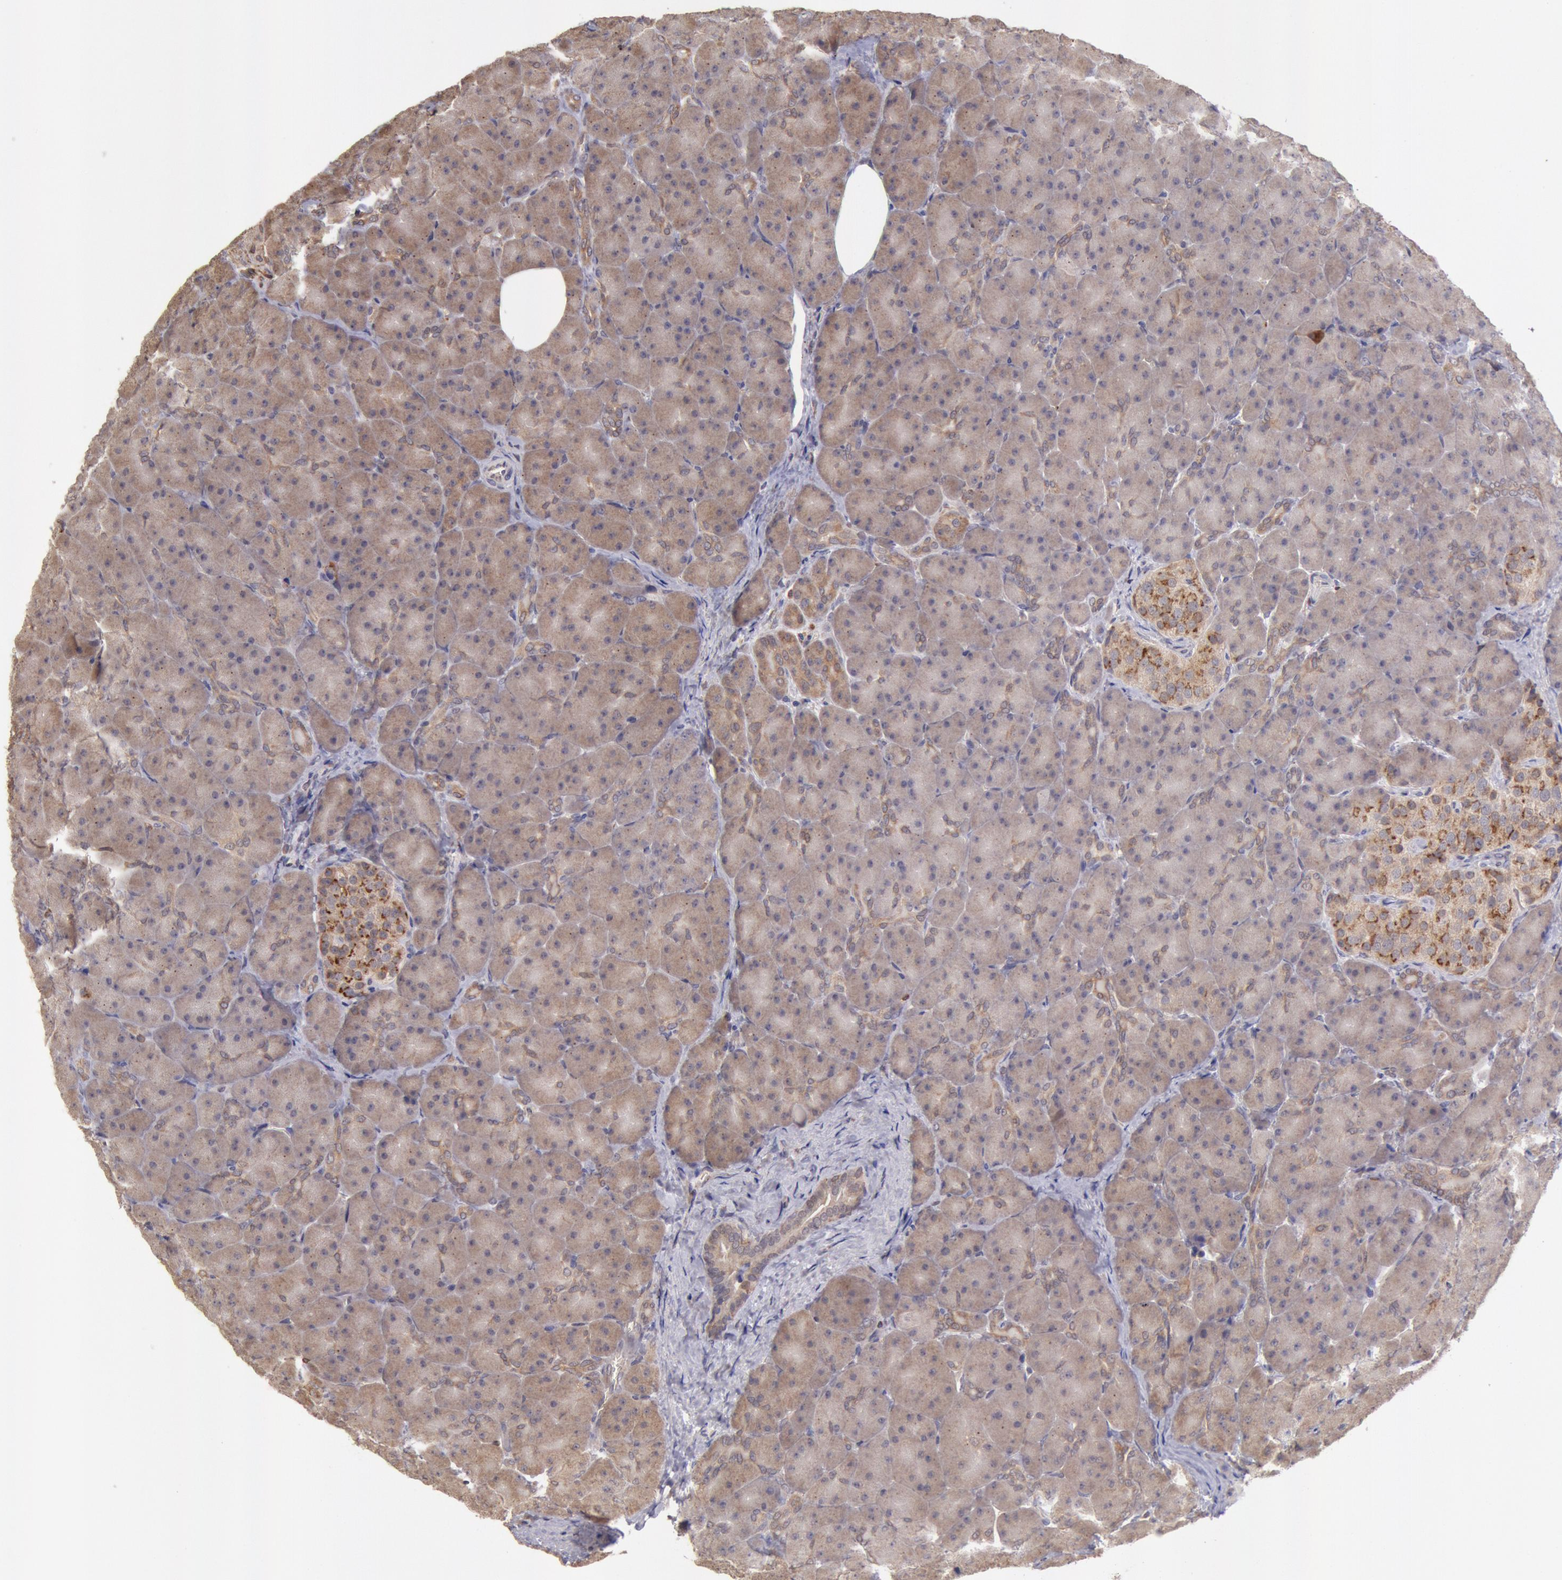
{"staining": {"intensity": "weak", "quantity": ">75%", "location": "cytoplasmic/membranous"}, "tissue": "pancreas", "cell_type": "Exocrine glandular cells", "image_type": "normal", "snomed": [{"axis": "morphology", "description": "Normal tissue, NOS"}, {"axis": "topography", "description": "Pancreas"}], "caption": "Pancreas stained with DAB immunohistochemistry reveals low levels of weak cytoplasmic/membranous staining in approximately >75% of exocrine glandular cells.", "gene": "COMT", "patient": {"sex": "male", "age": 66}}